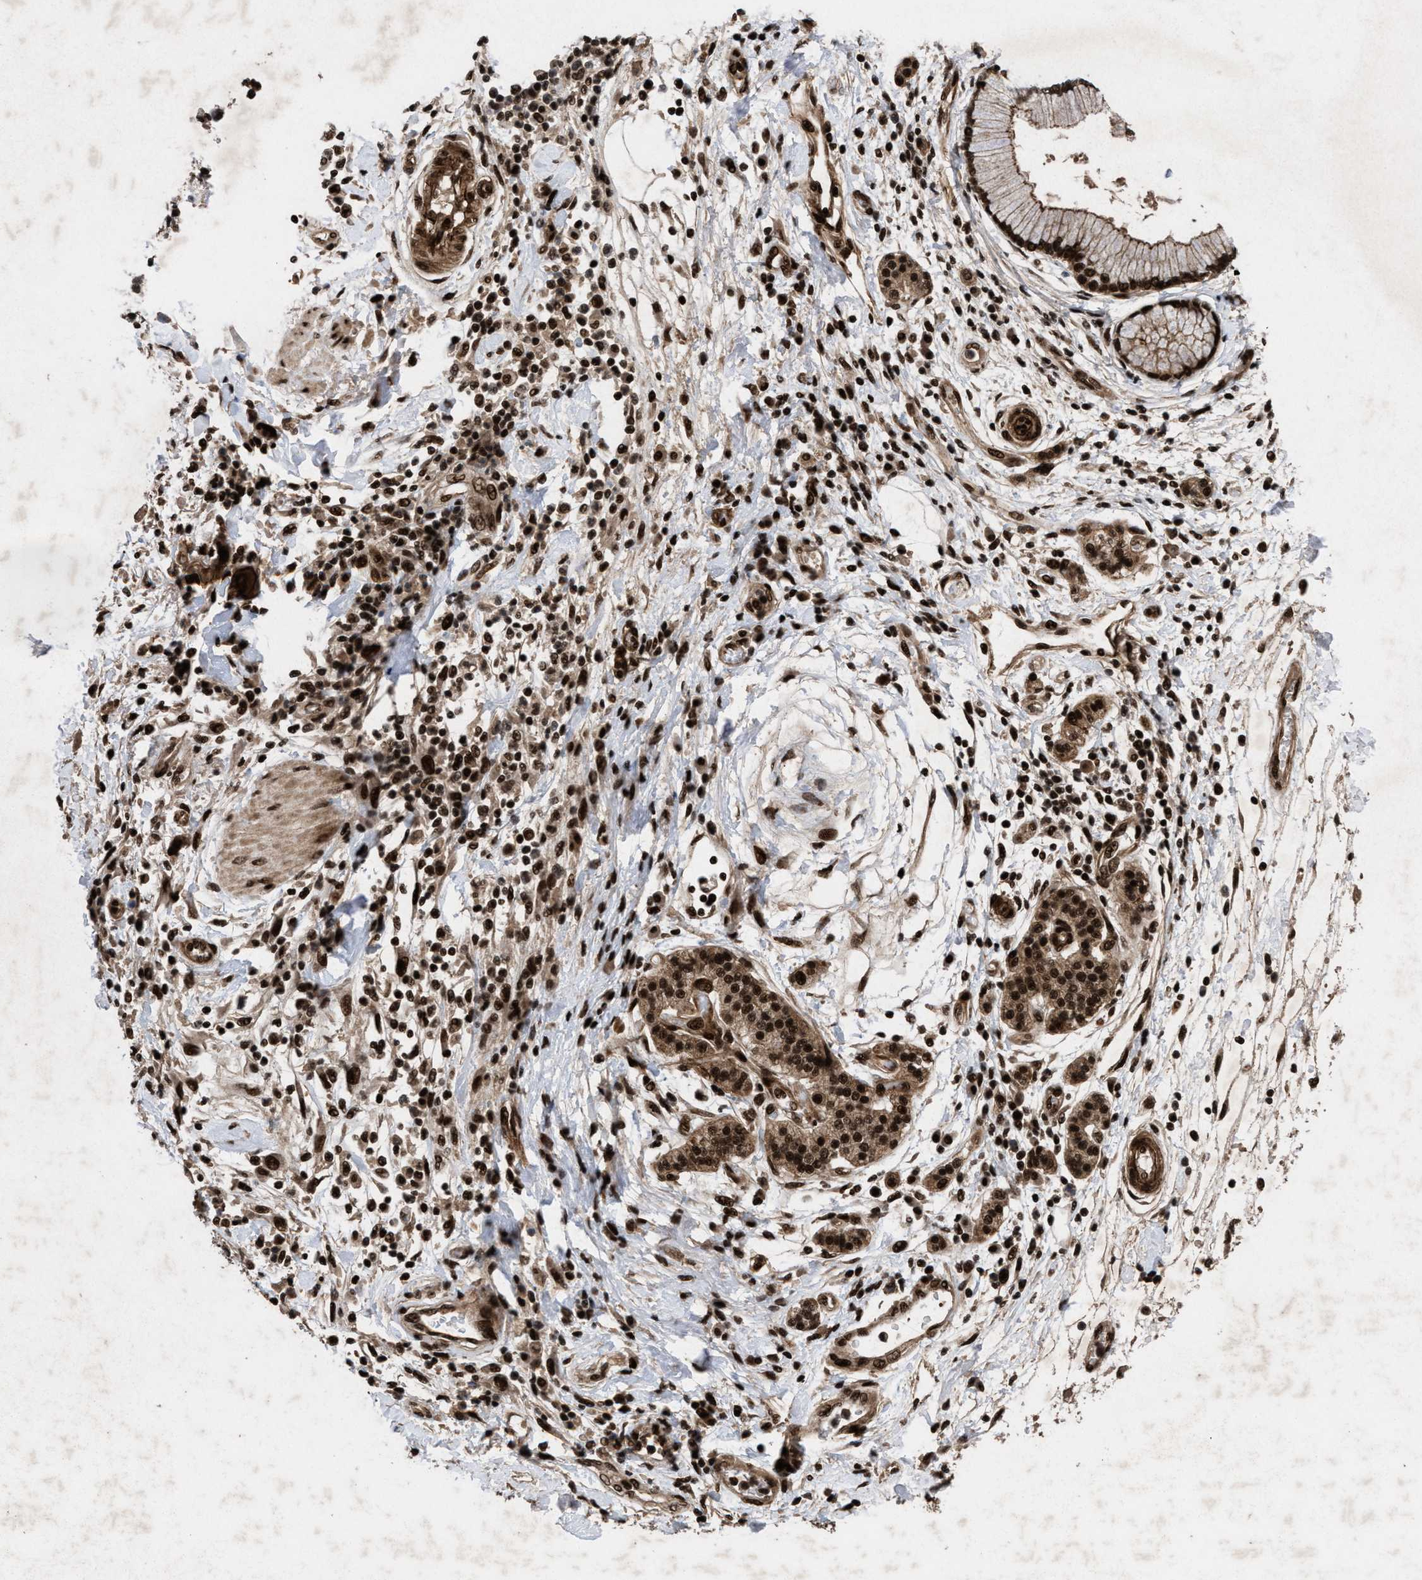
{"staining": {"intensity": "strong", "quantity": ">75%", "location": "cytoplasmic/membranous,nuclear"}, "tissue": "pancreatic cancer", "cell_type": "Tumor cells", "image_type": "cancer", "snomed": [{"axis": "morphology", "description": "Normal tissue, NOS"}, {"axis": "morphology", "description": "Adenocarcinoma, NOS"}, {"axis": "topography", "description": "Pancreas"}], "caption": "Tumor cells reveal high levels of strong cytoplasmic/membranous and nuclear positivity in approximately >75% of cells in adenocarcinoma (pancreatic).", "gene": "WIZ", "patient": {"sex": "female", "age": 71}}